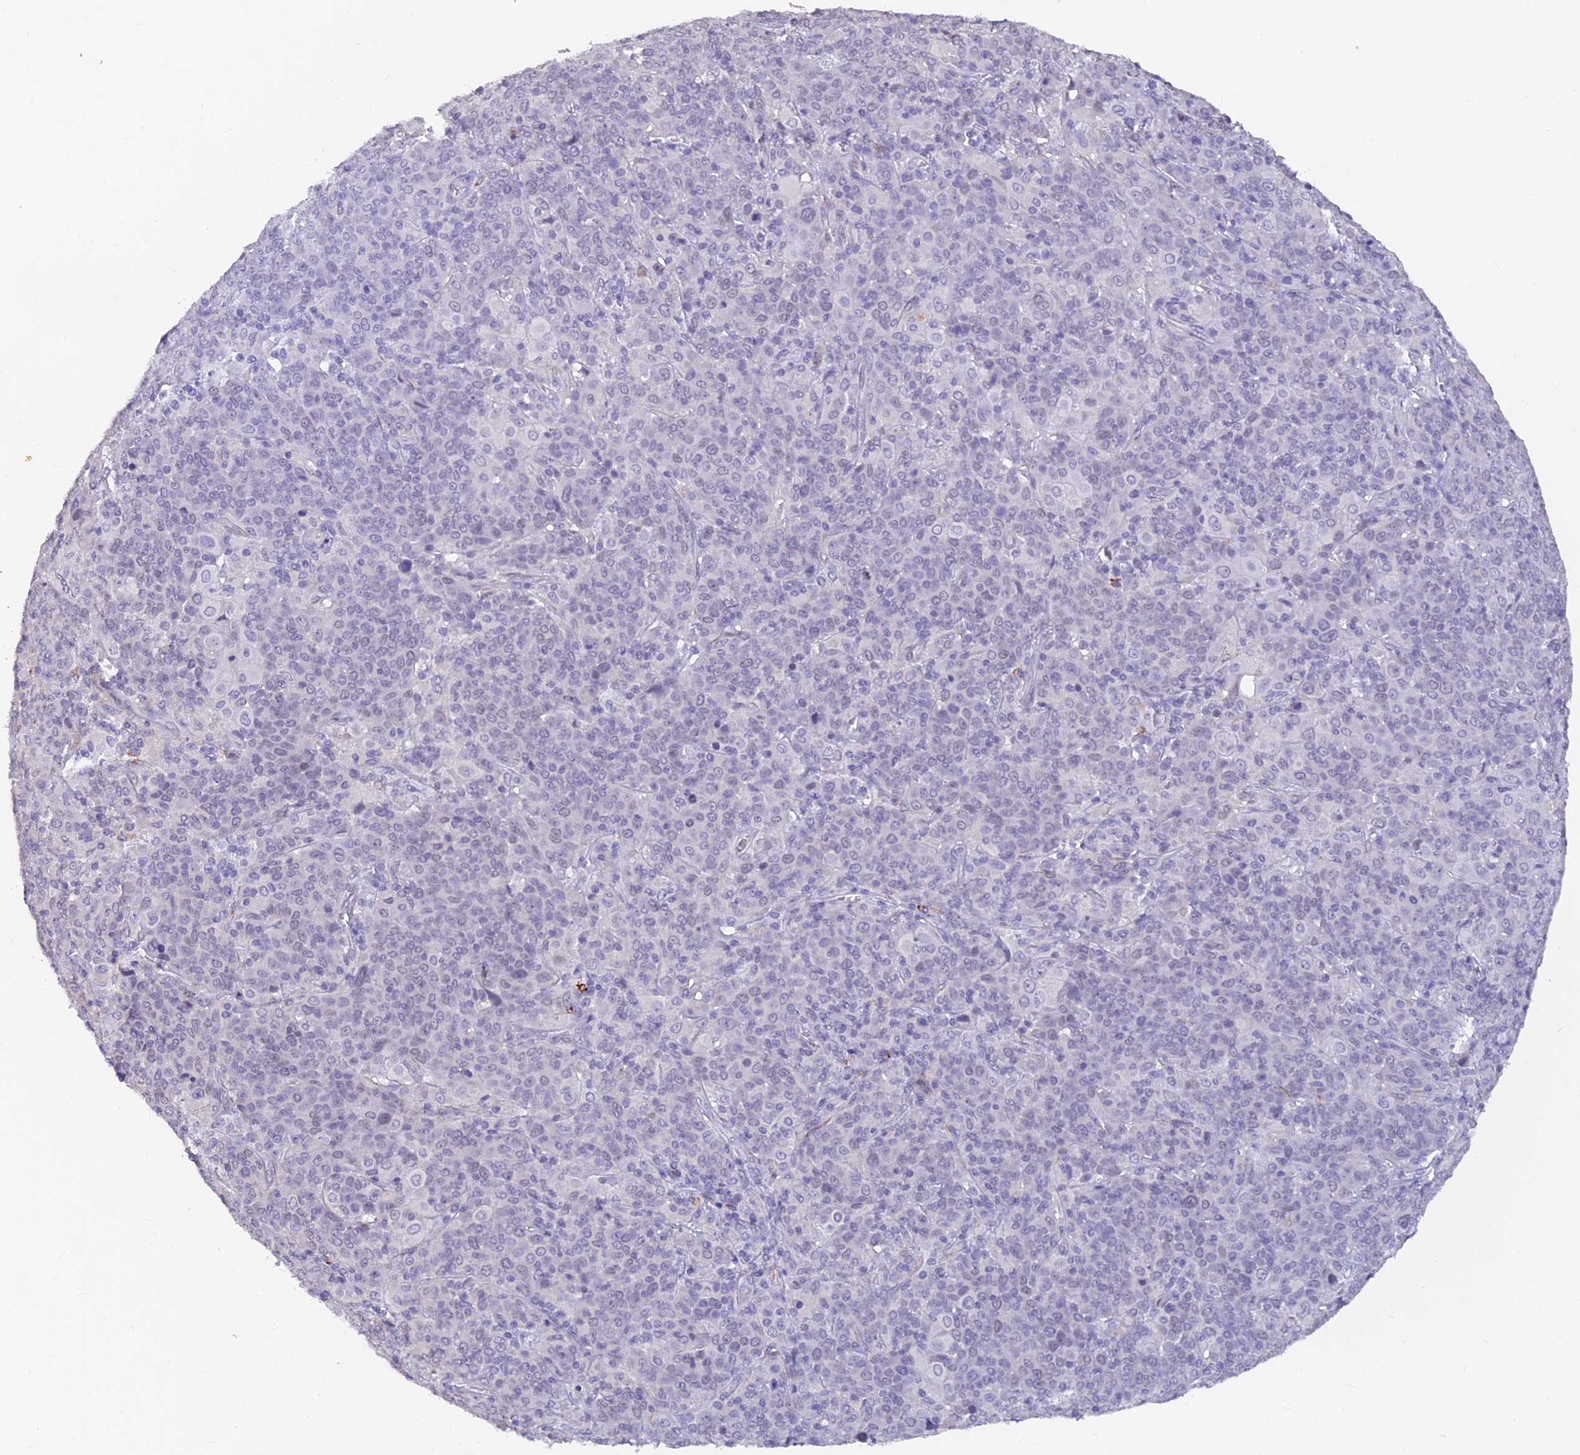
{"staining": {"intensity": "negative", "quantity": "none", "location": "none"}, "tissue": "cervical cancer", "cell_type": "Tumor cells", "image_type": "cancer", "snomed": [{"axis": "morphology", "description": "Squamous cell carcinoma, NOS"}, {"axis": "topography", "description": "Cervix"}], "caption": "The immunohistochemistry (IHC) photomicrograph has no significant positivity in tumor cells of squamous cell carcinoma (cervical) tissue.", "gene": "ALDH1L2", "patient": {"sex": "female", "age": 67}}